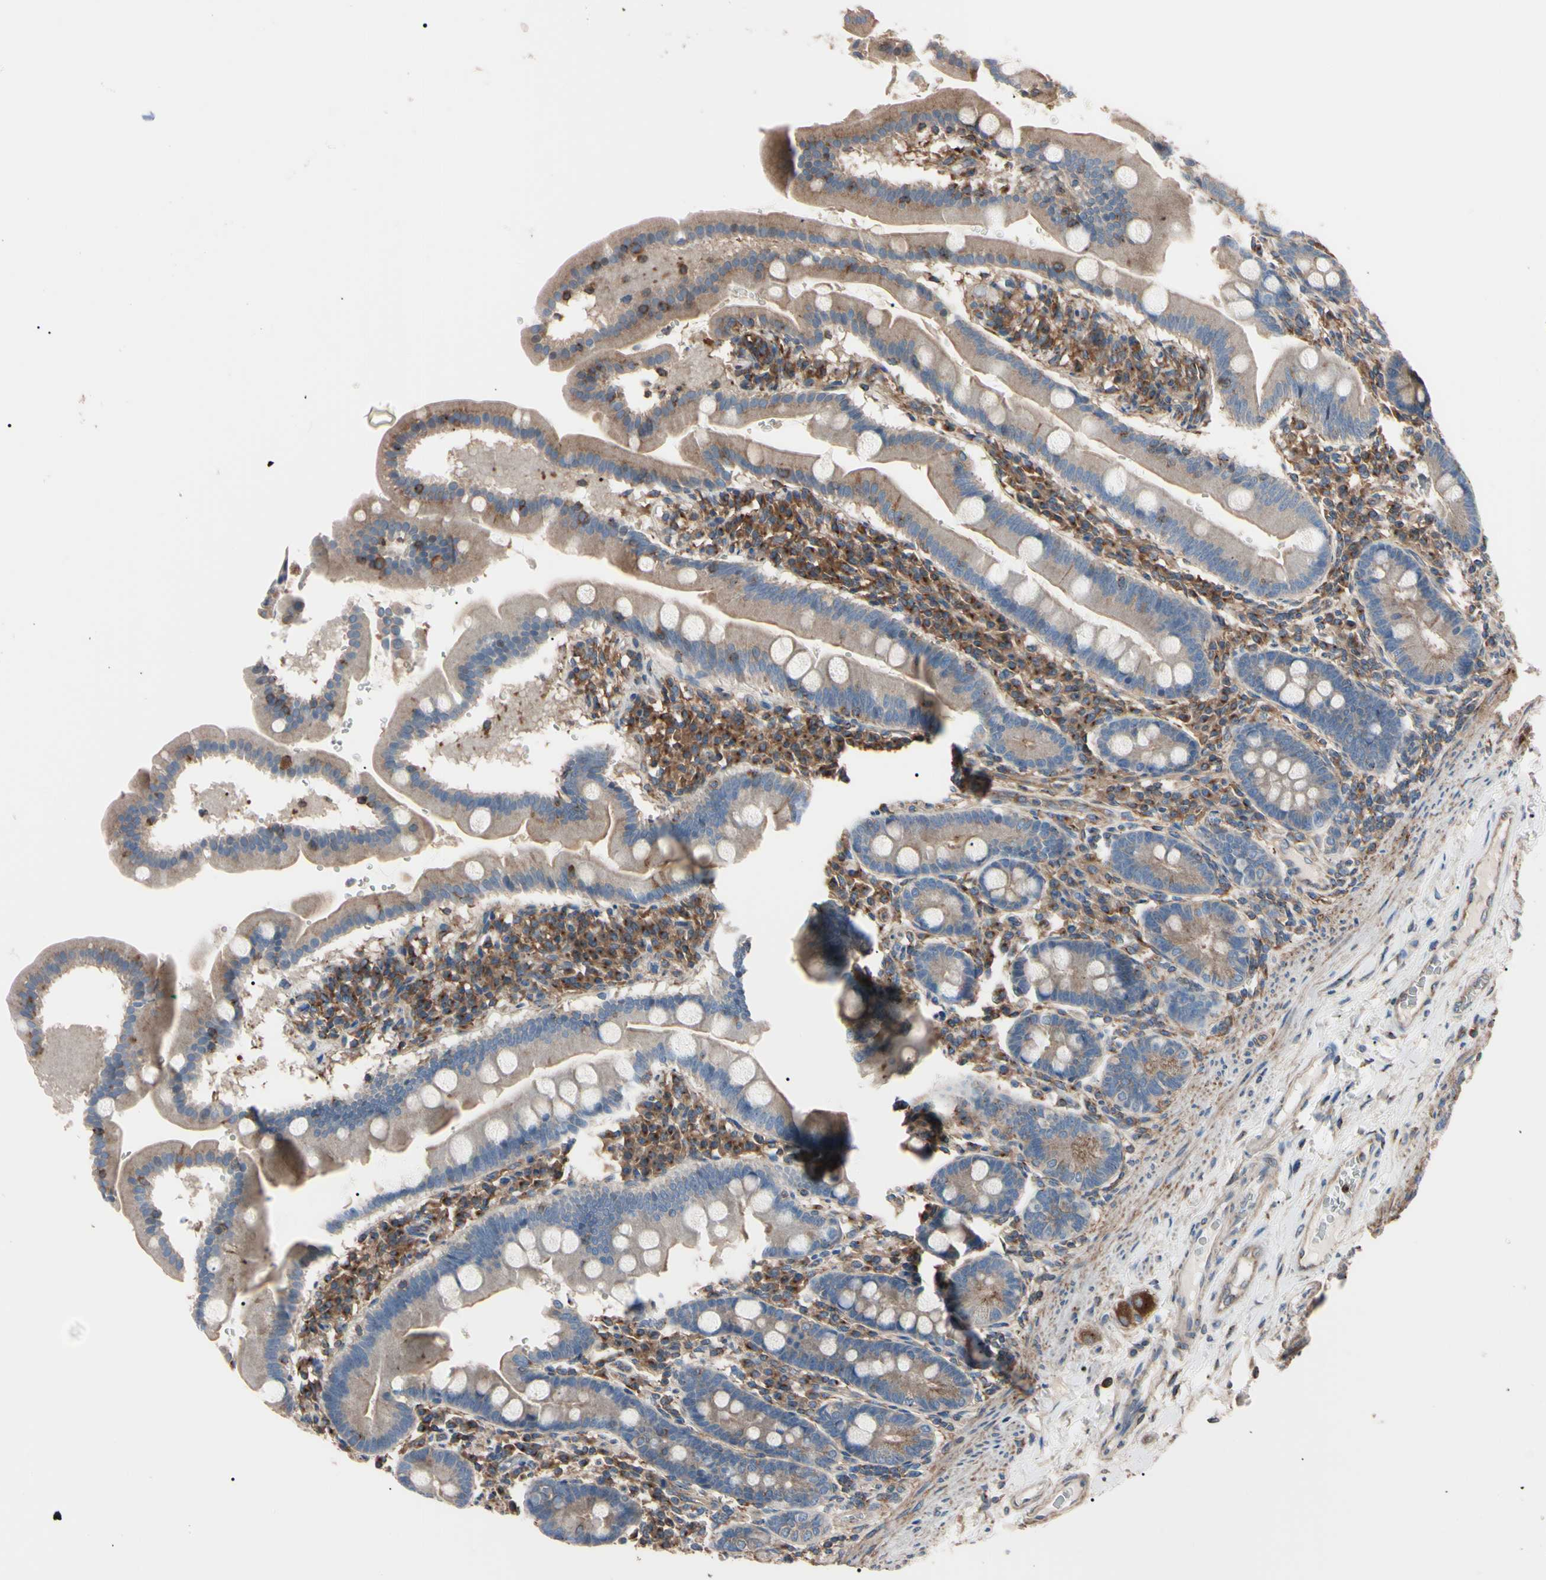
{"staining": {"intensity": "weak", "quantity": "25%-75%", "location": "cytoplasmic/membranous"}, "tissue": "duodenum", "cell_type": "Glandular cells", "image_type": "normal", "snomed": [{"axis": "morphology", "description": "Normal tissue, NOS"}, {"axis": "topography", "description": "Duodenum"}], "caption": "Weak cytoplasmic/membranous expression is present in about 25%-75% of glandular cells in normal duodenum.", "gene": "PRKACA", "patient": {"sex": "male", "age": 50}}